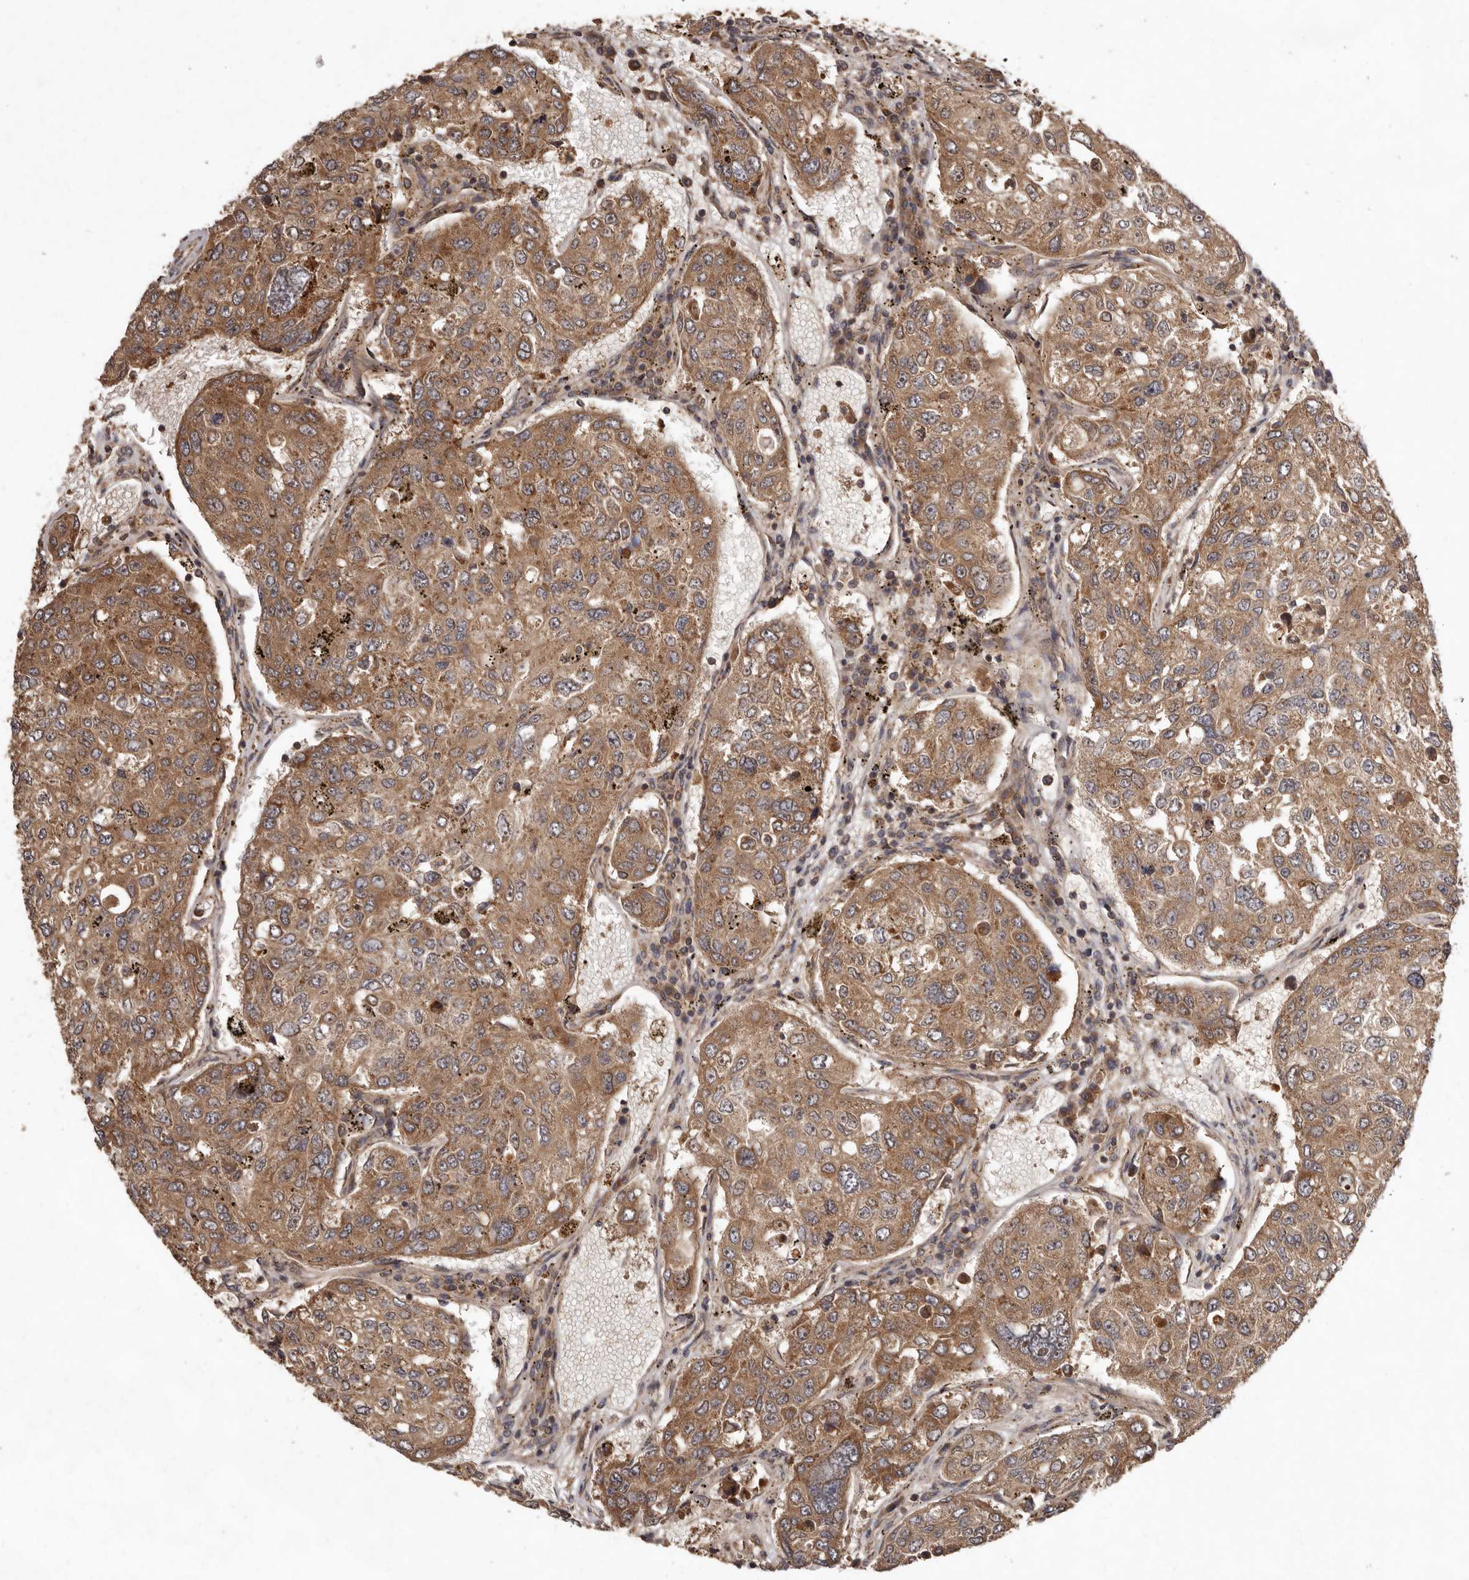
{"staining": {"intensity": "moderate", "quantity": ">75%", "location": "cytoplasmic/membranous"}, "tissue": "urothelial cancer", "cell_type": "Tumor cells", "image_type": "cancer", "snomed": [{"axis": "morphology", "description": "Urothelial carcinoma, High grade"}, {"axis": "topography", "description": "Lymph node"}, {"axis": "topography", "description": "Urinary bladder"}], "caption": "Urothelial carcinoma (high-grade) tissue shows moderate cytoplasmic/membranous staining in approximately >75% of tumor cells", "gene": "STK36", "patient": {"sex": "male", "age": 51}}